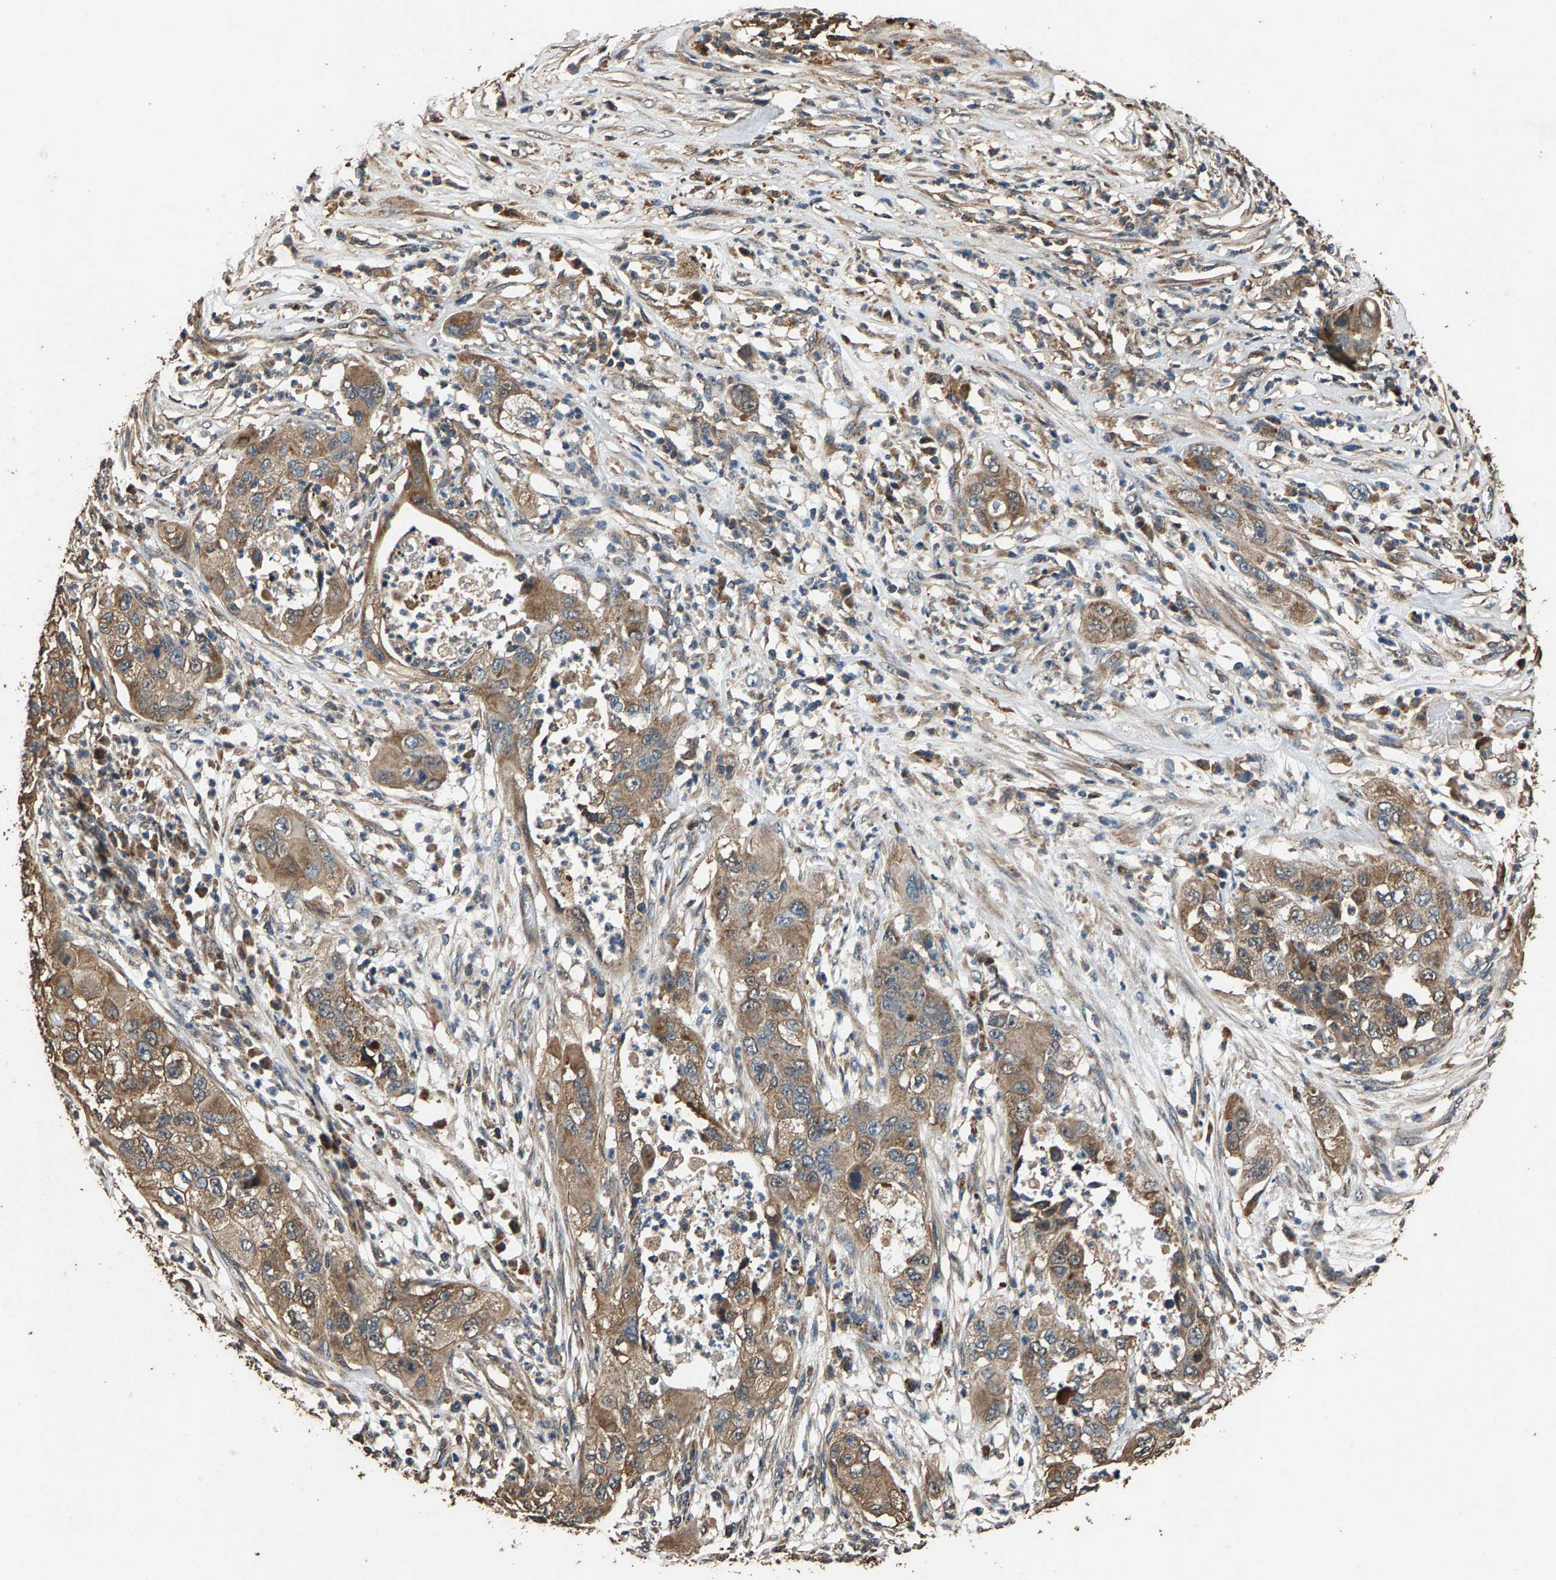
{"staining": {"intensity": "moderate", "quantity": ">75%", "location": "cytoplasmic/membranous"}, "tissue": "pancreatic cancer", "cell_type": "Tumor cells", "image_type": "cancer", "snomed": [{"axis": "morphology", "description": "Adenocarcinoma, NOS"}, {"axis": "topography", "description": "Pancreas"}], "caption": "This is a micrograph of immunohistochemistry (IHC) staining of pancreatic cancer (adenocarcinoma), which shows moderate staining in the cytoplasmic/membranous of tumor cells.", "gene": "MRPL27", "patient": {"sex": "female", "age": 78}}